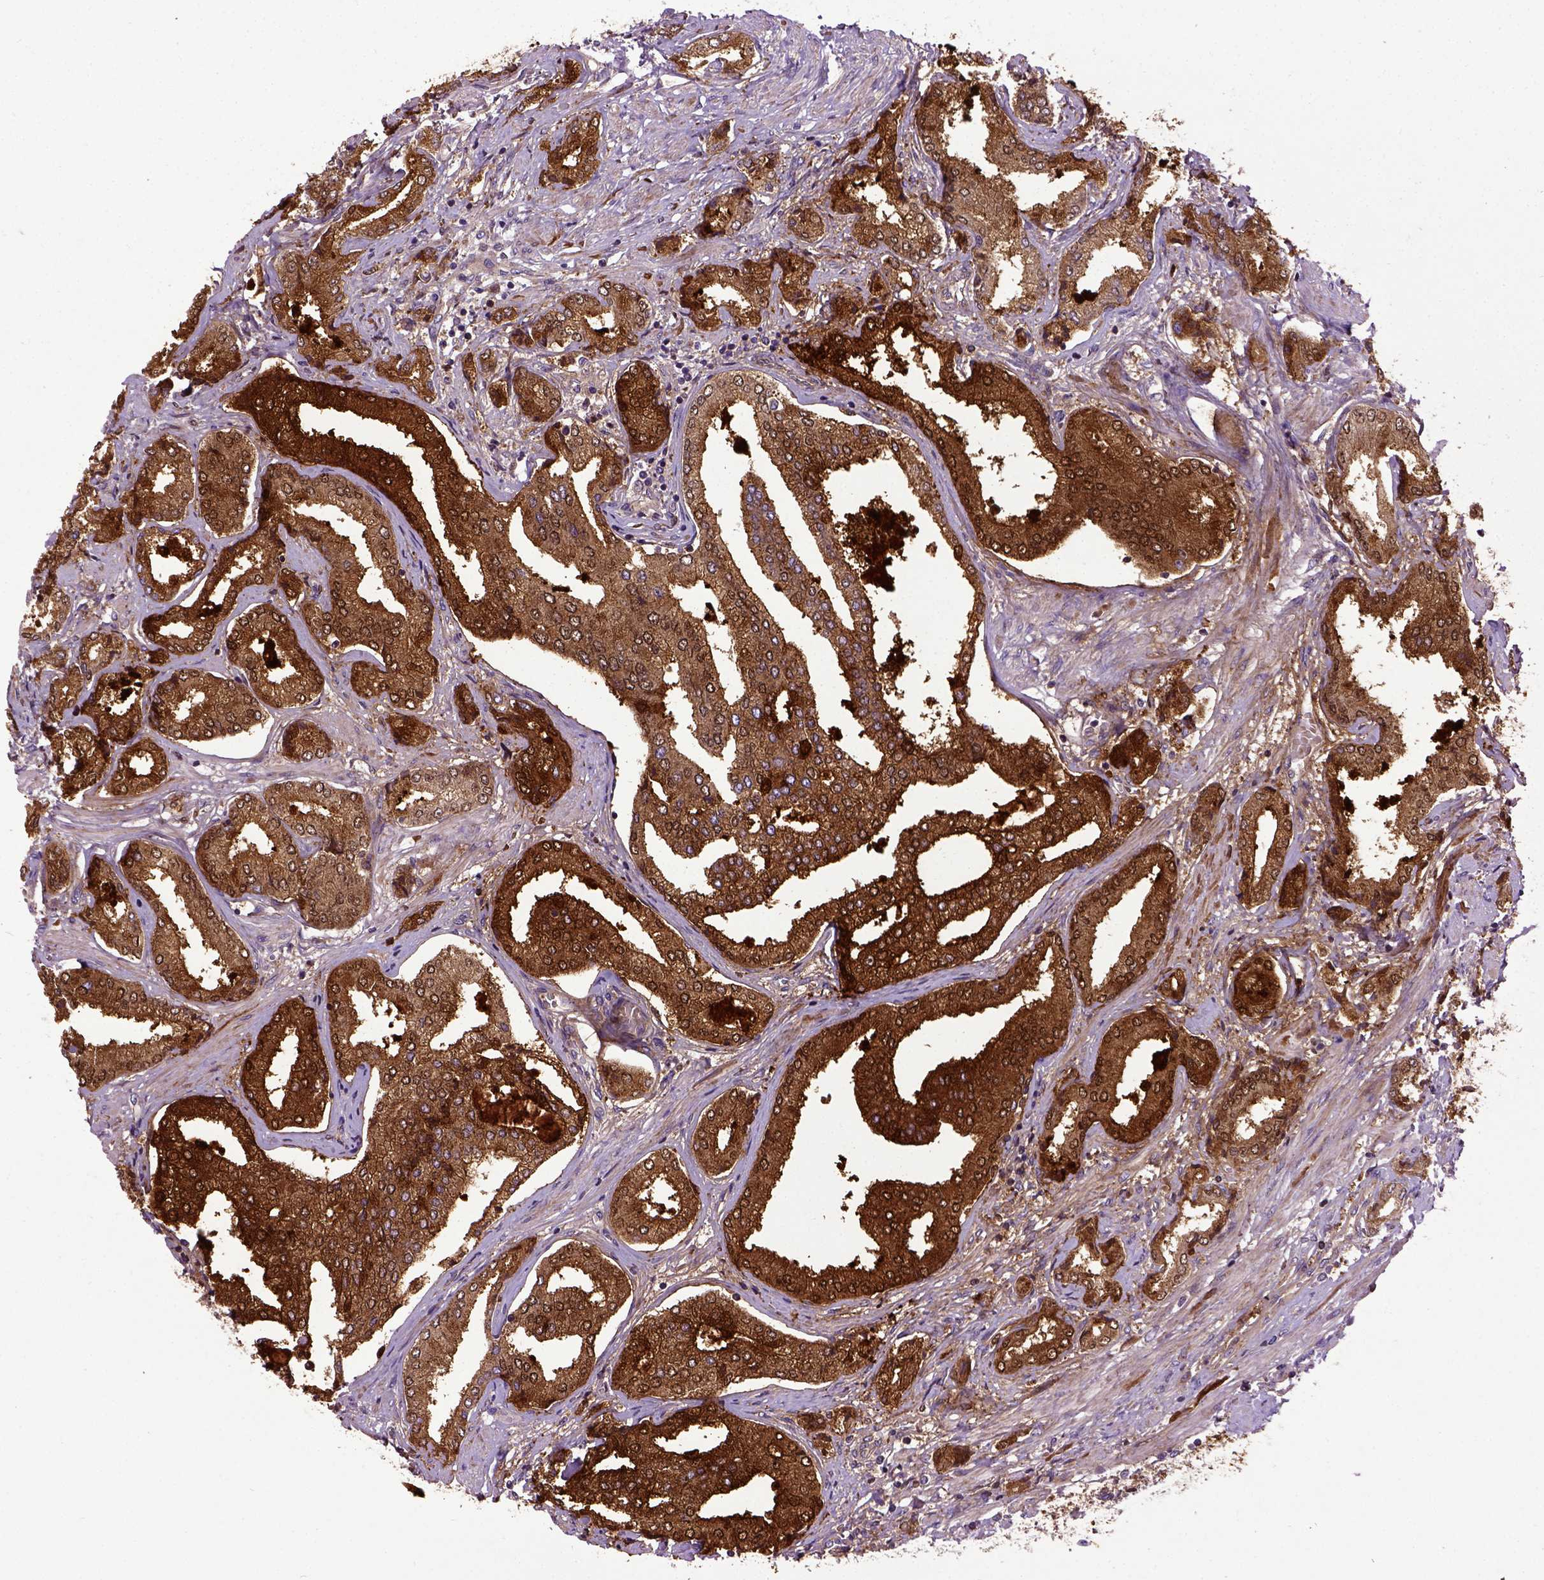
{"staining": {"intensity": "strong", "quantity": ">75%", "location": "cytoplasmic/membranous"}, "tissue": "prostate cancer", "cell_type": "Tumor cells", "image_type": "cancer", "snomed": [{"axis": "morphology", "description": "Adenocarcinoma, NOS"}, {"axis": "topography", "description": "Prostate"}], "caption": "Protein staining of prostate adenocarcinoma tissue demonstrates strong cytoplasmic/membranous expression in about >75% of tumor cells.", "gene": "CAPRIN1", "patient": {"sex": "male", "age": 63}}